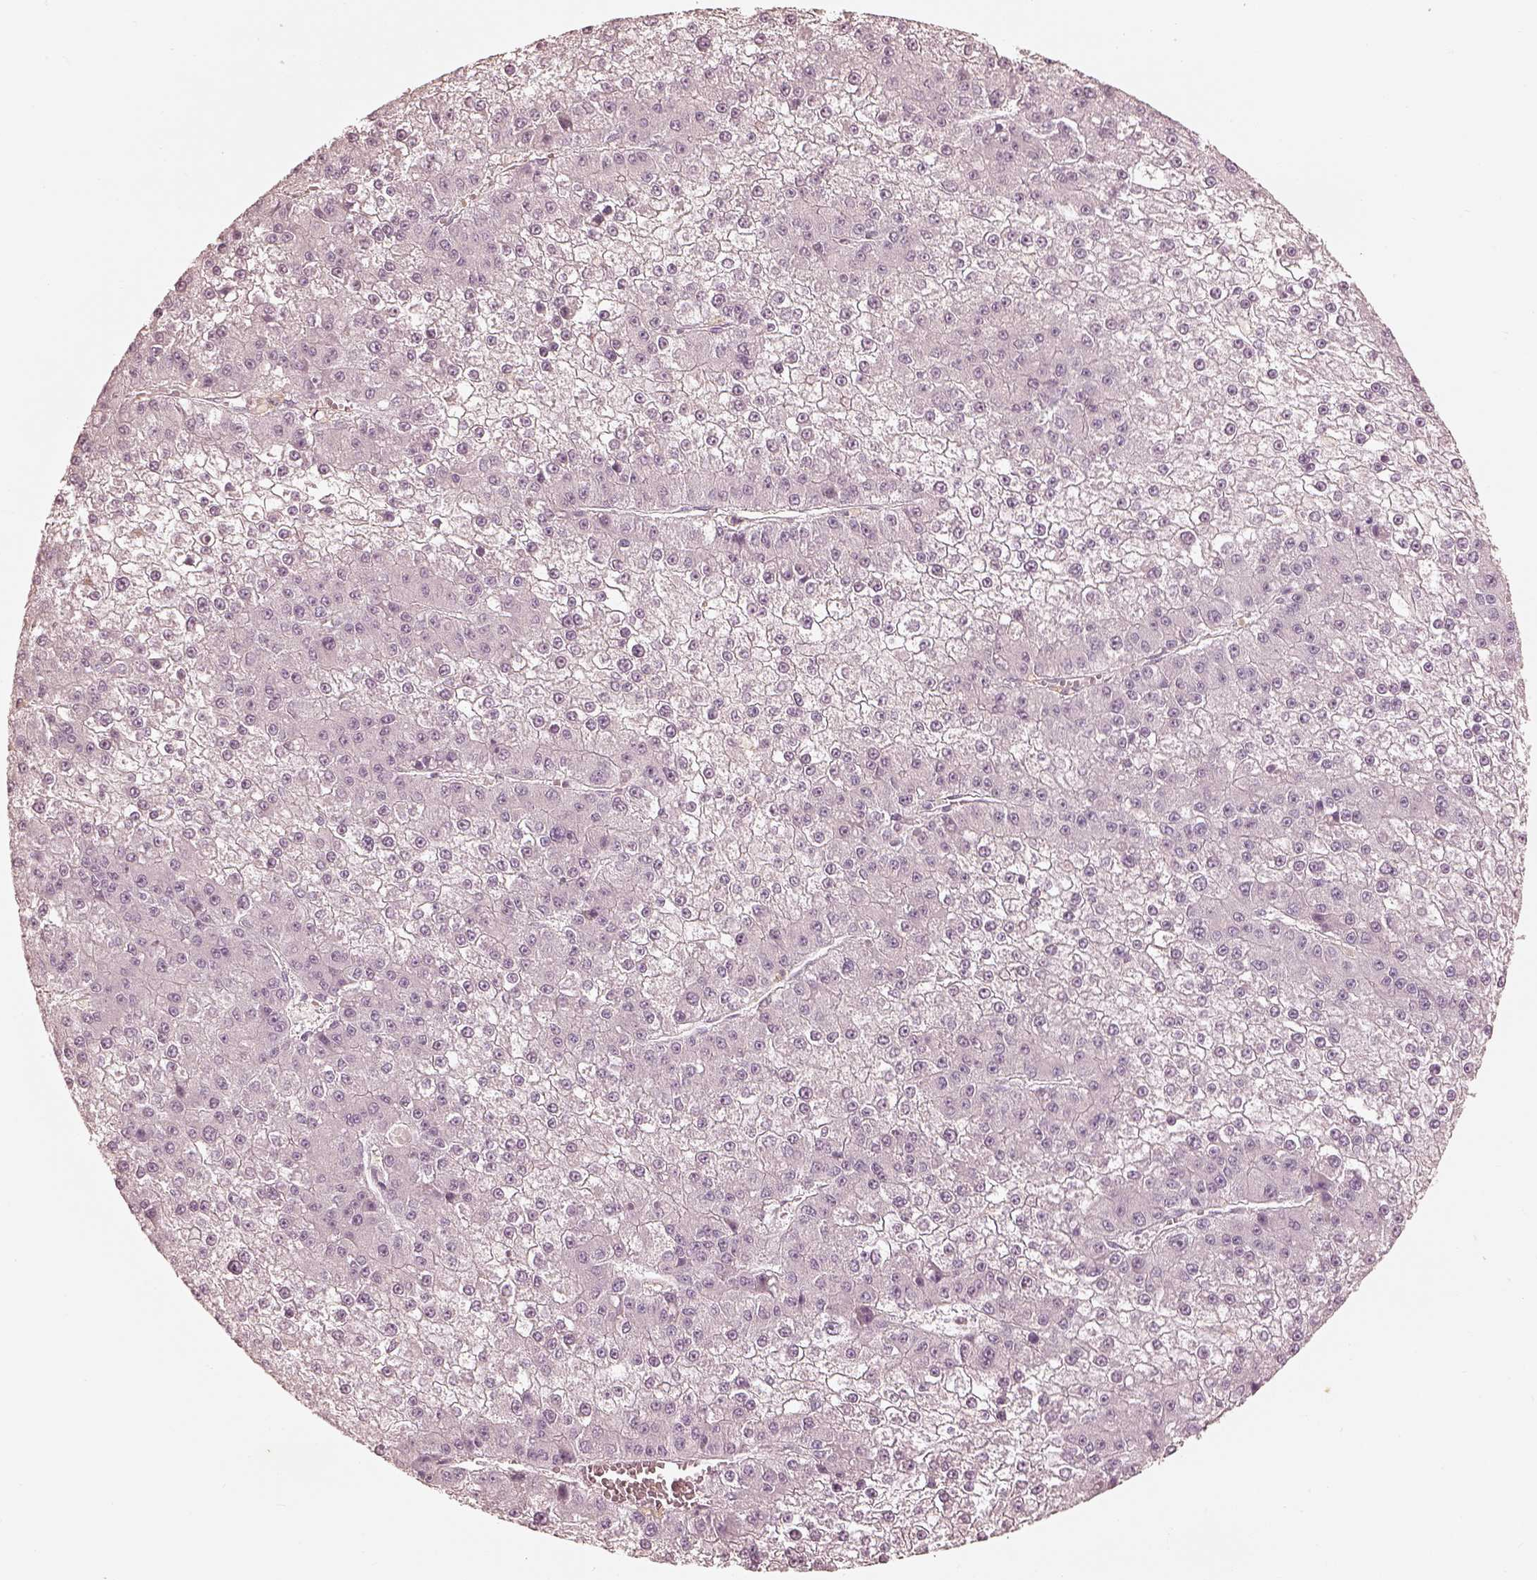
{"staining": {"intensity": "negative", "quantity": "none", "location": "none"}, "tissue": "liver cancer", "cell_type": "Tumor cells", "image_type": "cancer", "snomed": [{"axis": "morphology", "description": "Carcinoma, Hepatocellular, NOS"}, {"axis": "topography", "description": "Liver"}], "caption": "Human liver cancer stained for a protein using IHC exhibits no staining in tumor cells.", "gene": "FMNL2", "patient": {"sex": "female", "age": 73}}